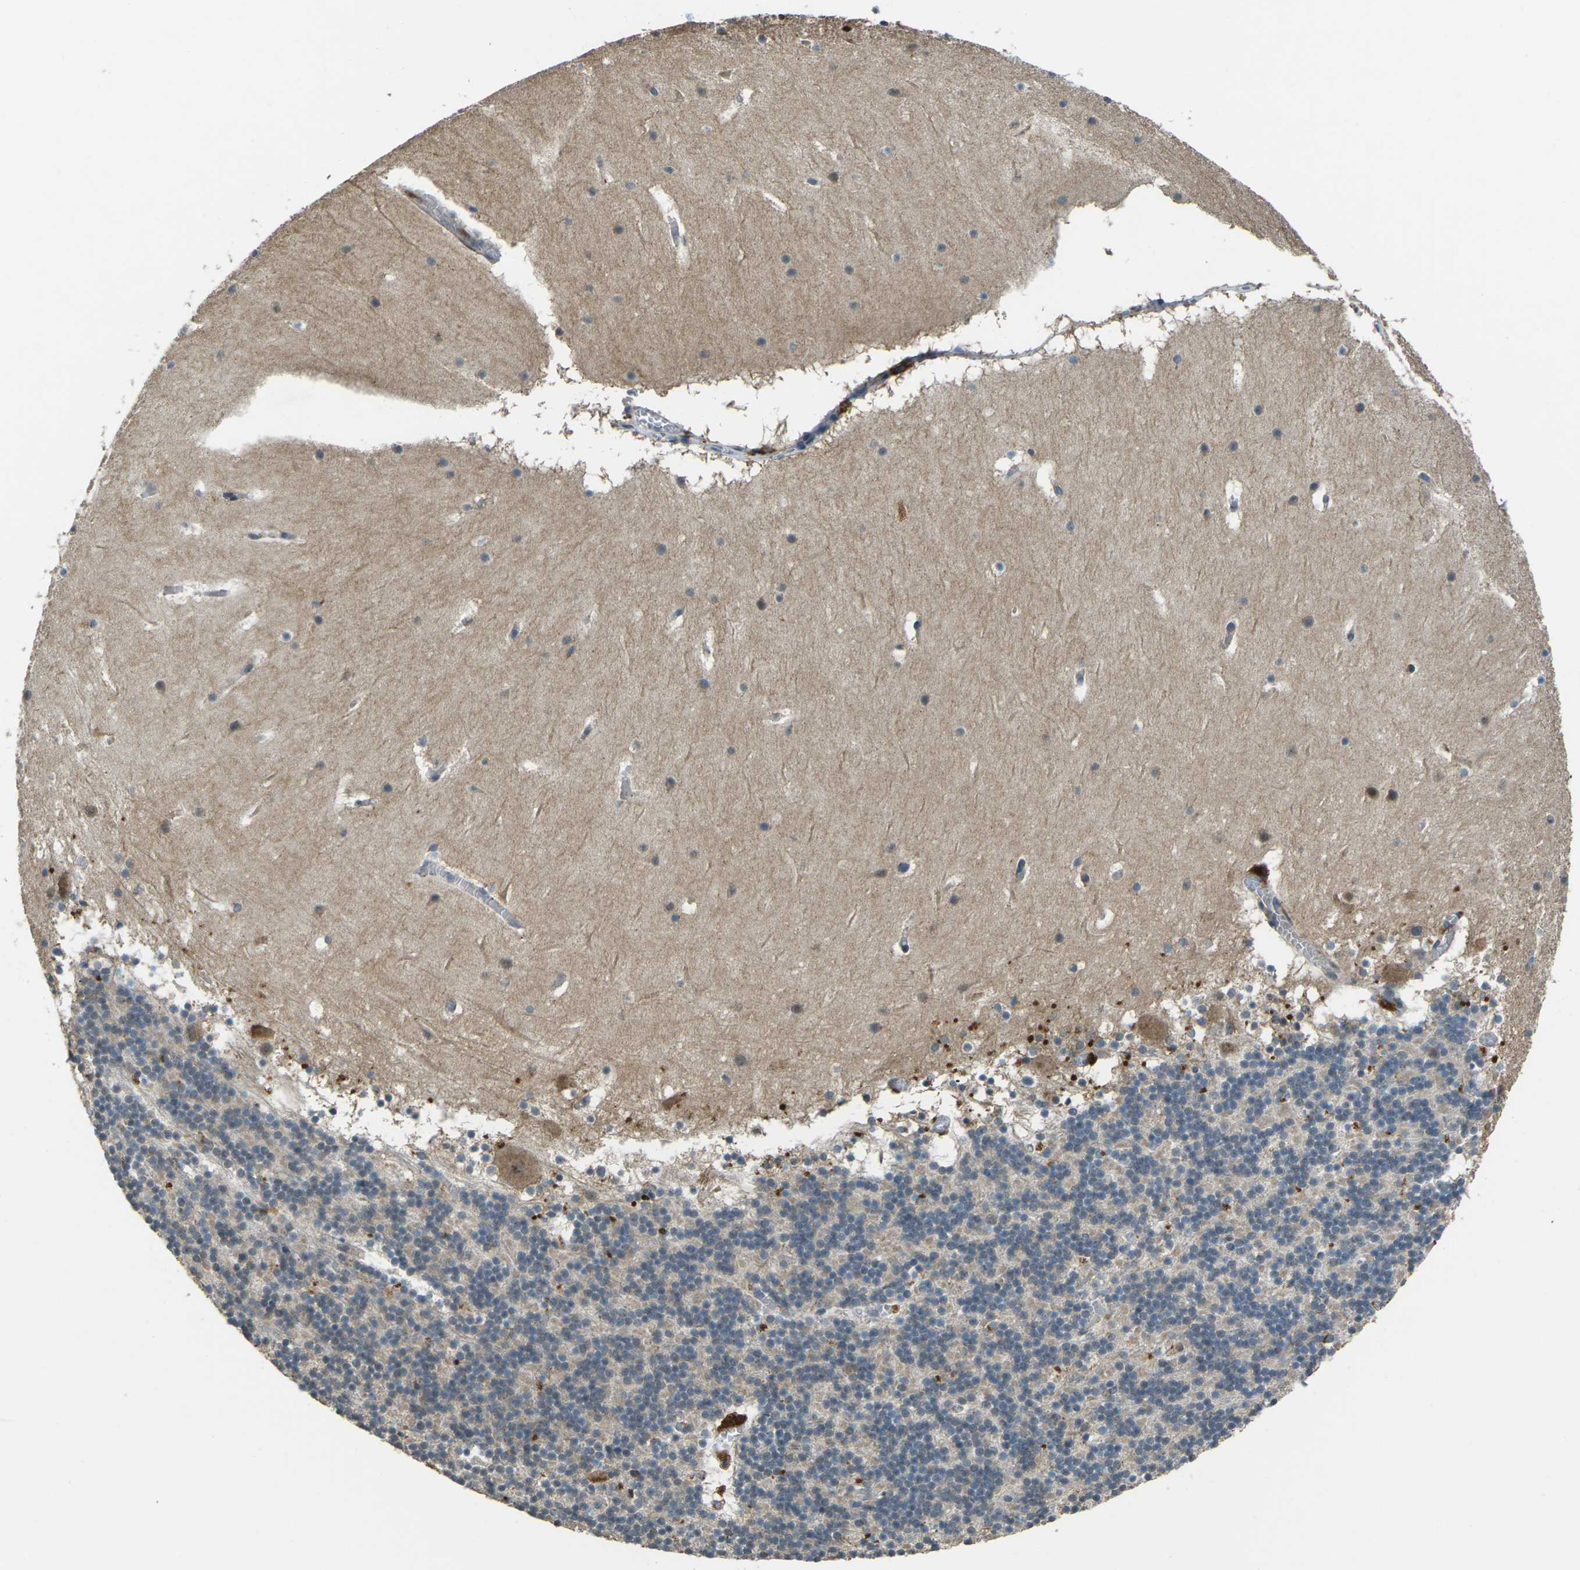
{"staining": {"intensity": "weak", "quantity": "25%-75%", "location": "cytoplasmic/membranous"}, "tissue": "cerebellum", "cell_type": "Cells in granular layer", "image_type": "normal", "snomed": [{"axis": "morphology", "description": "Normal tissue, NOS"}, {"axis": "topography", "description": "Cerebellum"}], "caption": "An IHC photomicrograph of normal tissue is shown. Protein staining in brown shows weak cytoplasmic/membranous positivity in cerebellum within cells in granular layer.", "gene": "SLC31A2", "patient": {"sex": "male", "age": 45}}